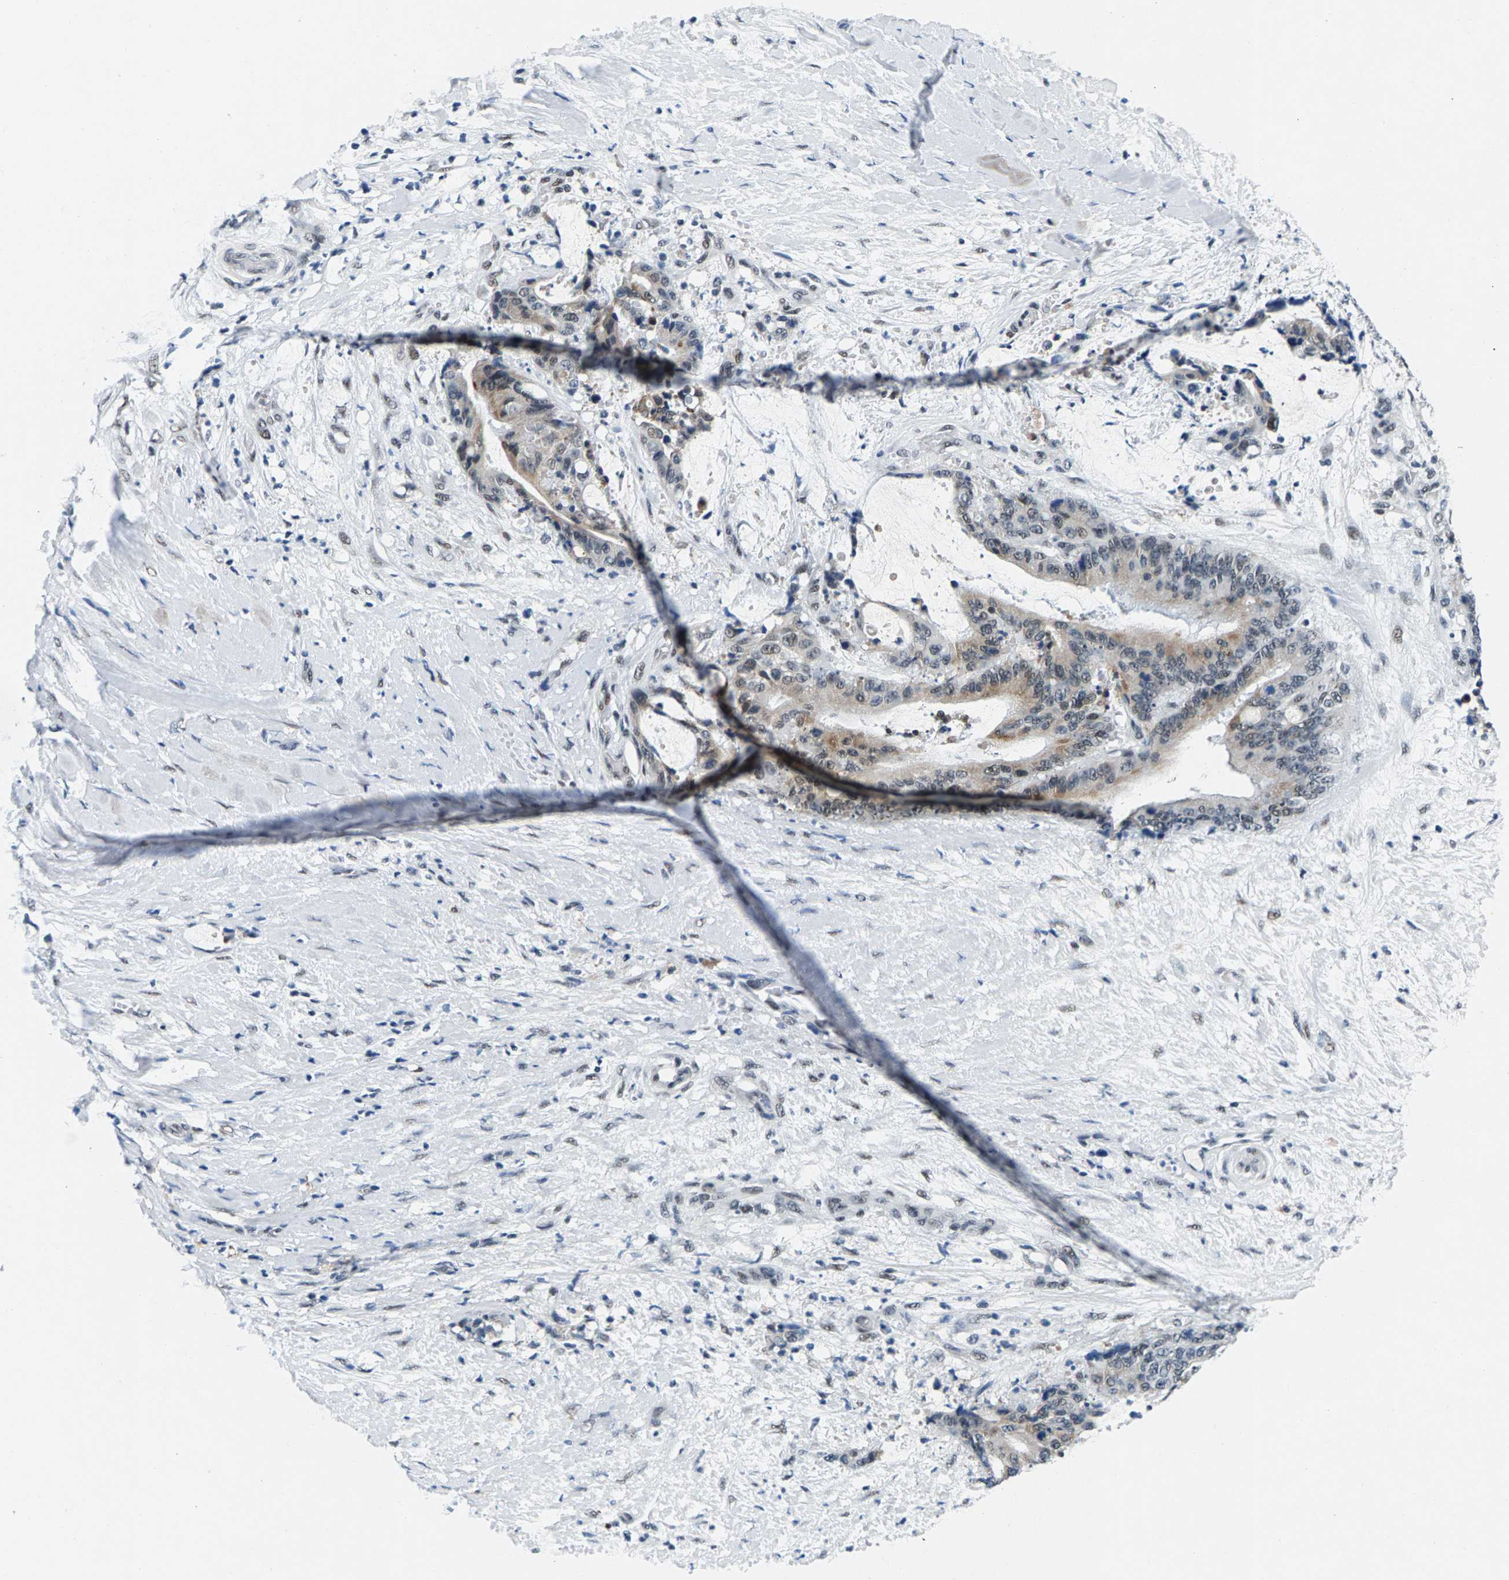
{"staining": {"intensity": "weak", "quantity": ">75%", "location": "cytoplasmic/membranous,nuclear"}, "tissue": "liver cancer", "cell_type": "Tumor cells", "image_type": "cancer", "snomed": [{"axis": "morphology", "description": "Normal tissue, NOS"}, {"axis": "morphology", "description": "Cholangiocarcinoma"}, {"axis": "topography", "description": "Liver"}, {"axis": "topography", "description": "Peripheral nerve tissue"}], "caption": "The histopathology image shows immunohistochemical staining of liver cancer. There is weak cytoplasmic/membranous and nuclear staining is appreciated in approximately >75% of tumor cells.", "gene": "ATF2", "patient": {"sex": "female", "age": 73}}